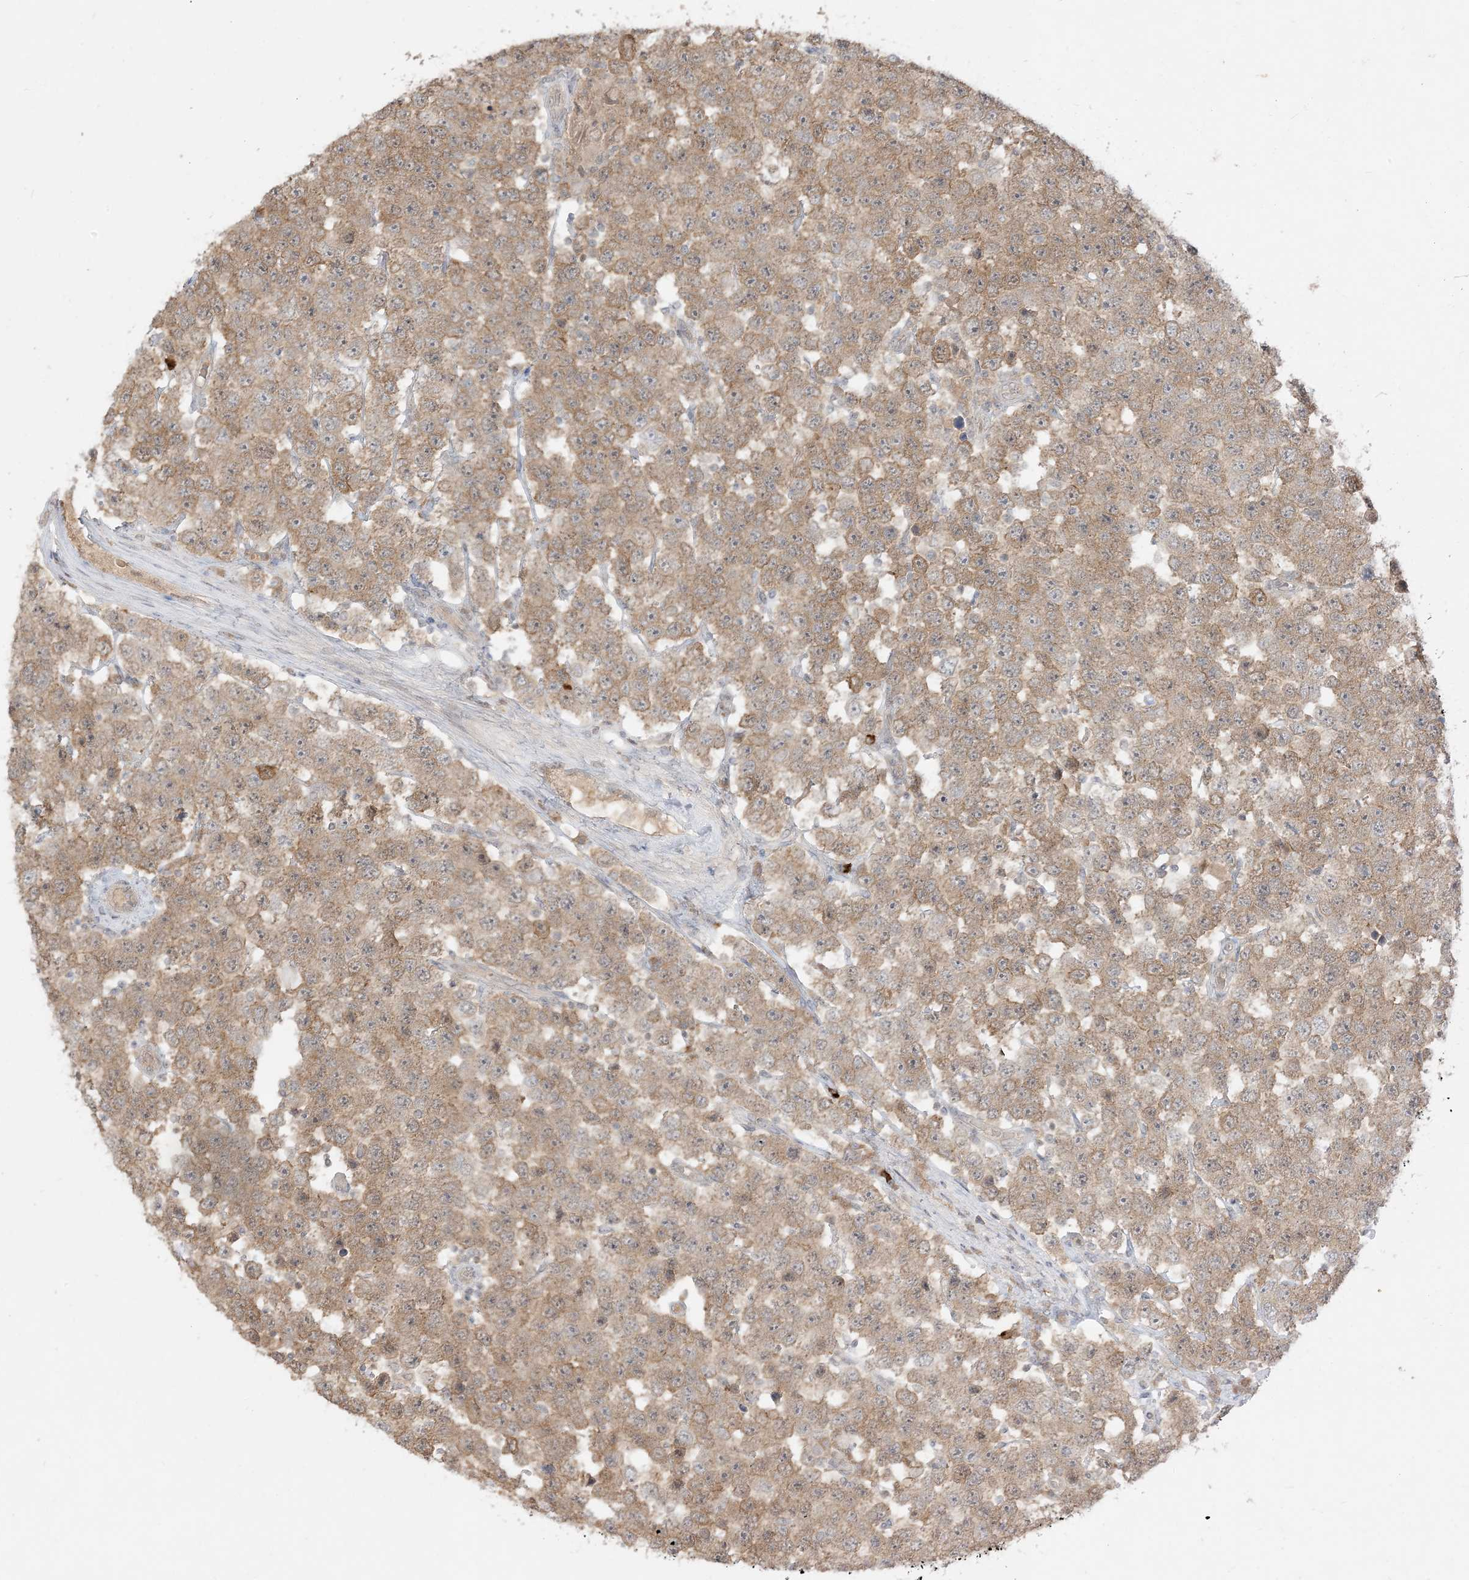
{"staining": {"intensity": "moderate", "quantity": ">75%", "location": "cytoplasmic/membranous"}, "tissue": "testis cancer", "cell_type": "Tumor cells", "image_type": "cancer", "snomed": [{"axis": "morphology", "description": "Seminoma, NOS"}, {"axis": "topography", "description": "Testis"}], "caption": "Moderate cytoplasmic/membranous staining is appreciated in about >75% of tumor cells in testis seminoma. (DAB (3,3'-diaminobenzidine) = brown stain, brightfield microscopy at high magnification).", "gene": "TBCC", "patient": {"sex": "male", "age": 28}}